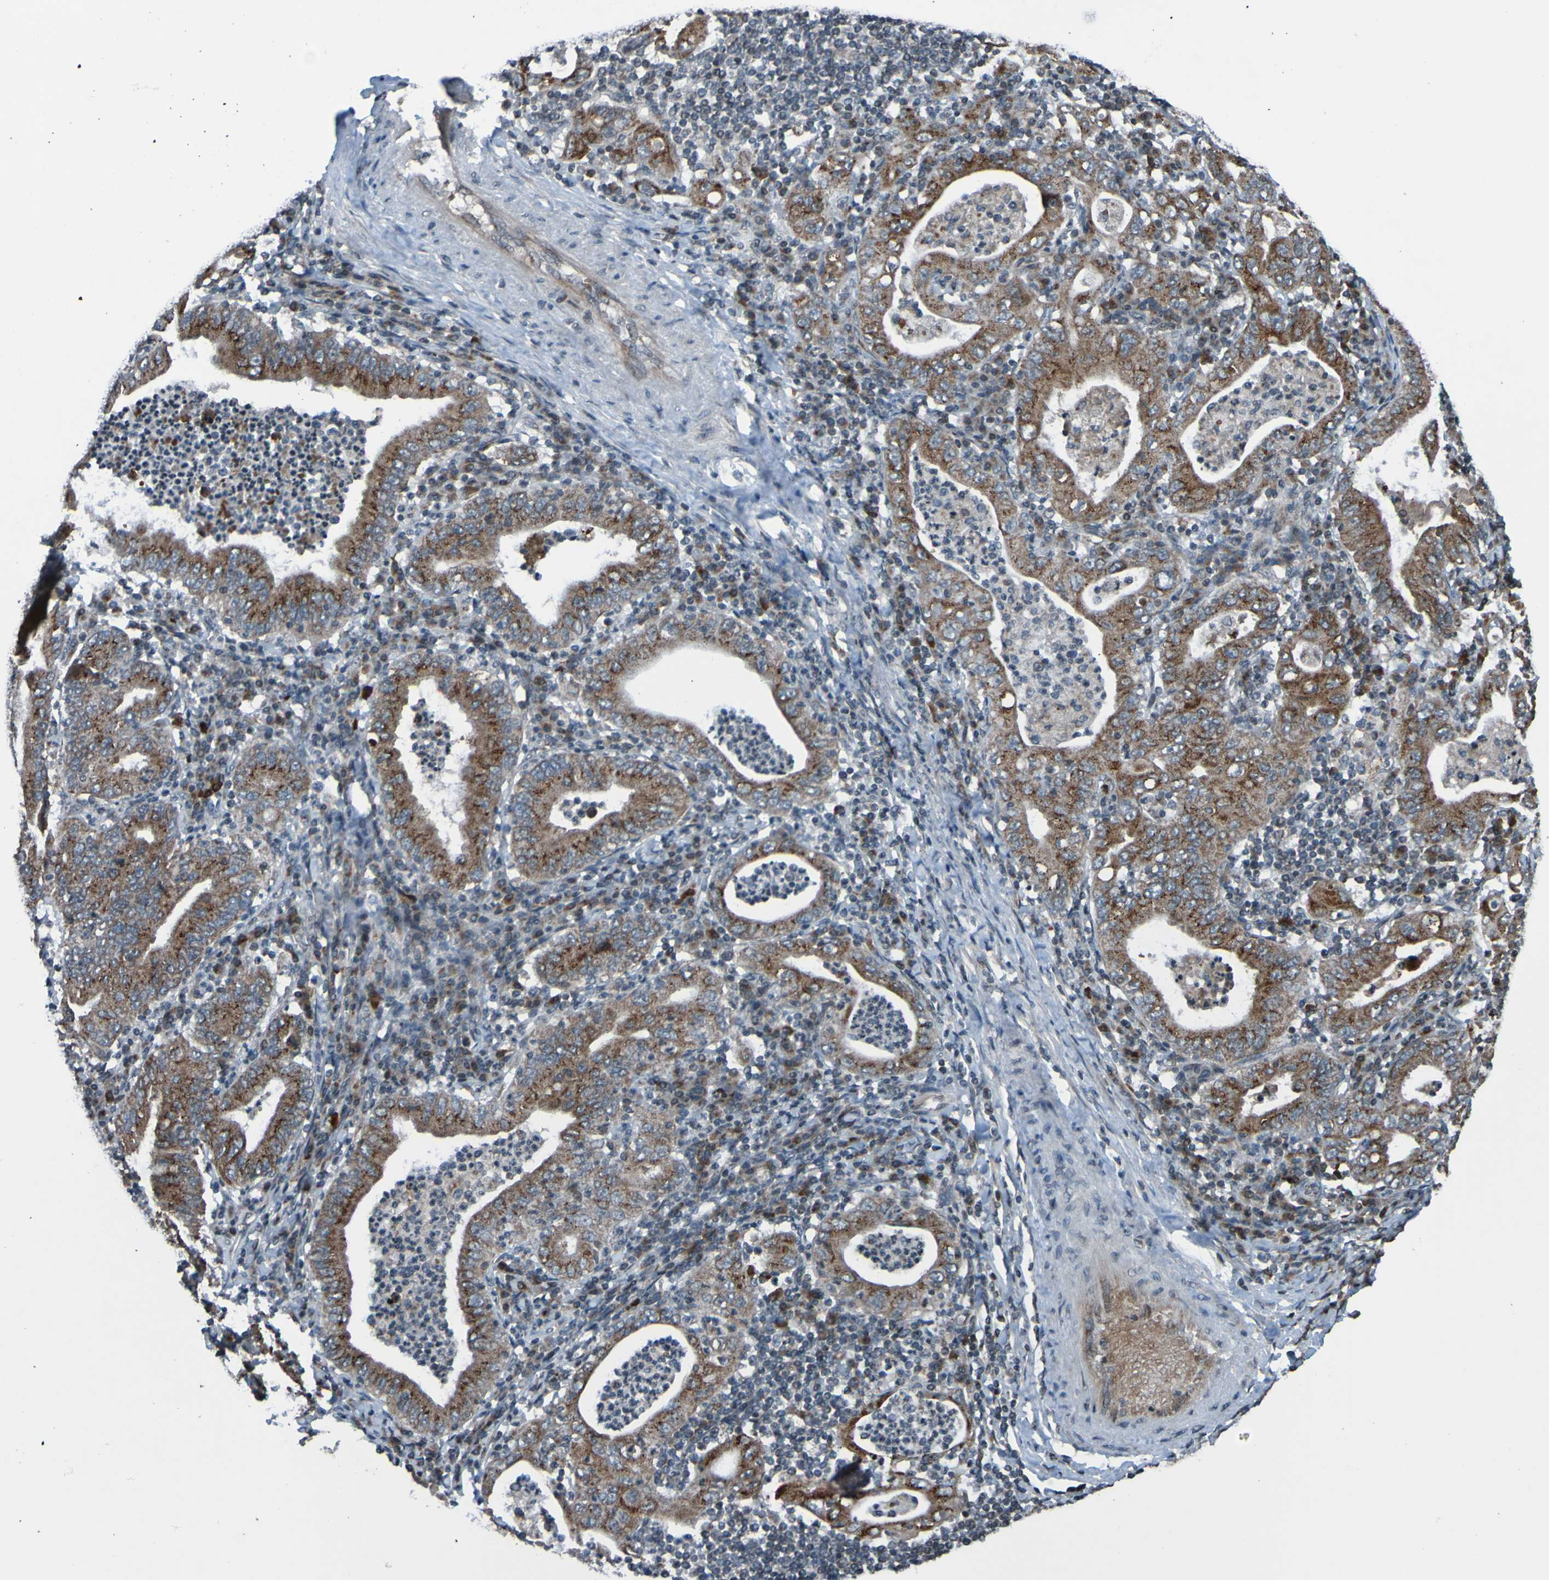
{"staining": {"intensity": "moderate", "quantity": ">75%", "location": "cytoplasmic/membranous"}, "tissue": "stomach cancer", "cell_type": "Tumor cells", "image_type": "cancer", "snomed": [{"axis": "morphology", "description": "Normal tissue, NOS"}, {"axis": "morphology", "description": "Adenocarcinoma, NOS"}, {"axis": "topography", "description": "Esophagus"}, {"axis": "topography", "description": "Stomach, upper"}, {"axis": "topography", "description": "Peripheral nerve tissue"}], "caption": "Adenocarcinoma (stomach) was stained to show a protein in brown. There is medium levels of moderate cytoplasmic/membranous staining in approximately >75% of tumor cells.", "gene": "UNG", "patient": {"sex": "male", "age": 62}}